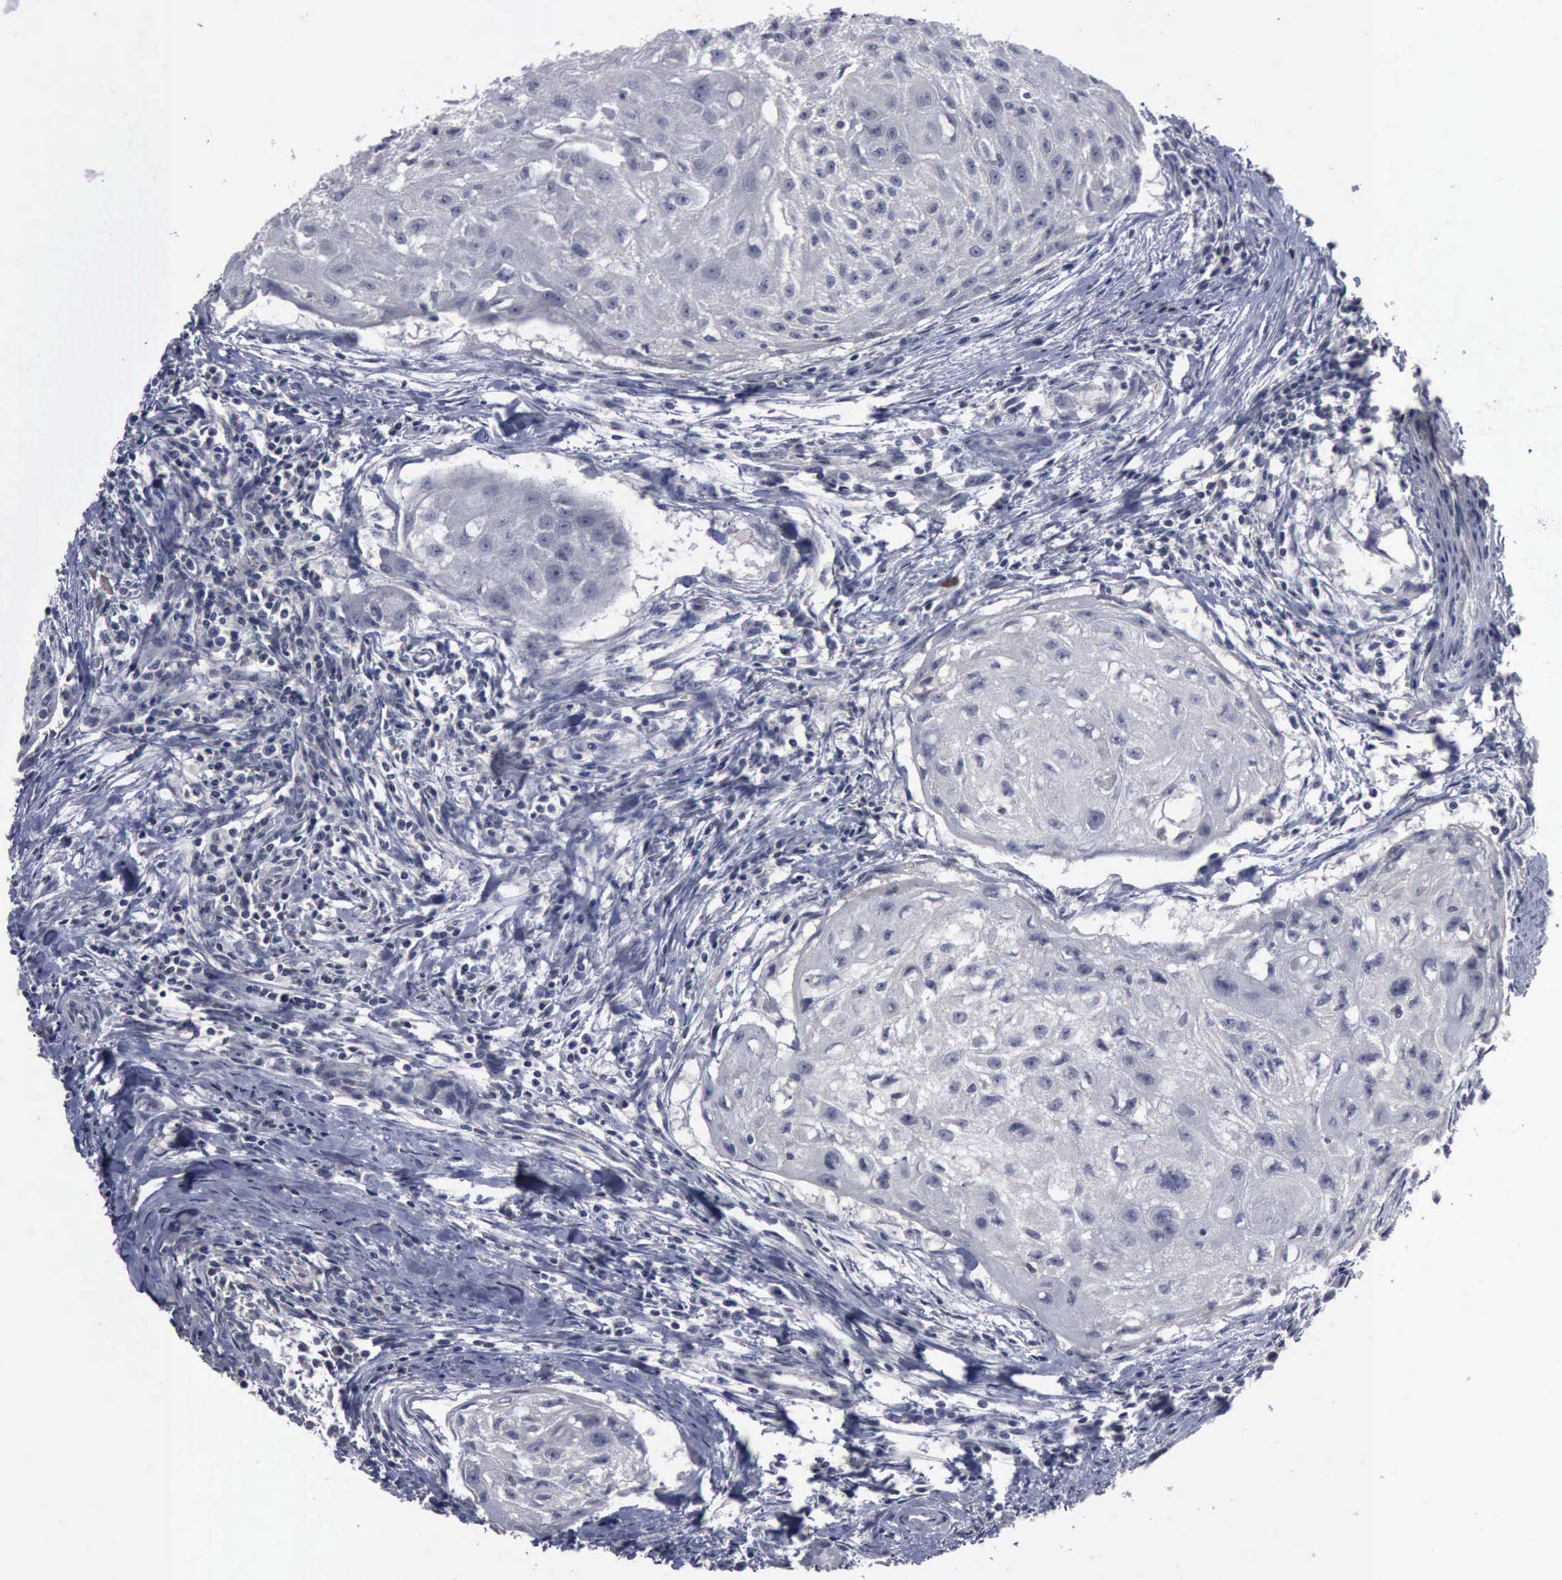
{"staining": {"intensity": "negative", "quantity": "none", "location": "none"}, "tissue": "head and neck cancer", "cell_type": "Tumor cells", "image_type": "cancer", "snomed": [{"axis": "morphology", "description": "Squamous cell carcinoma, NOS"}, {"axis": "topography", "description": "Head-Neck"}], "caption": "Immunohistochemical staining of head and neck cancer demonstrates no significant expression in tumor cells.", "gene": "MYO18B", "patient": {"sex": "male", "age": 64}}